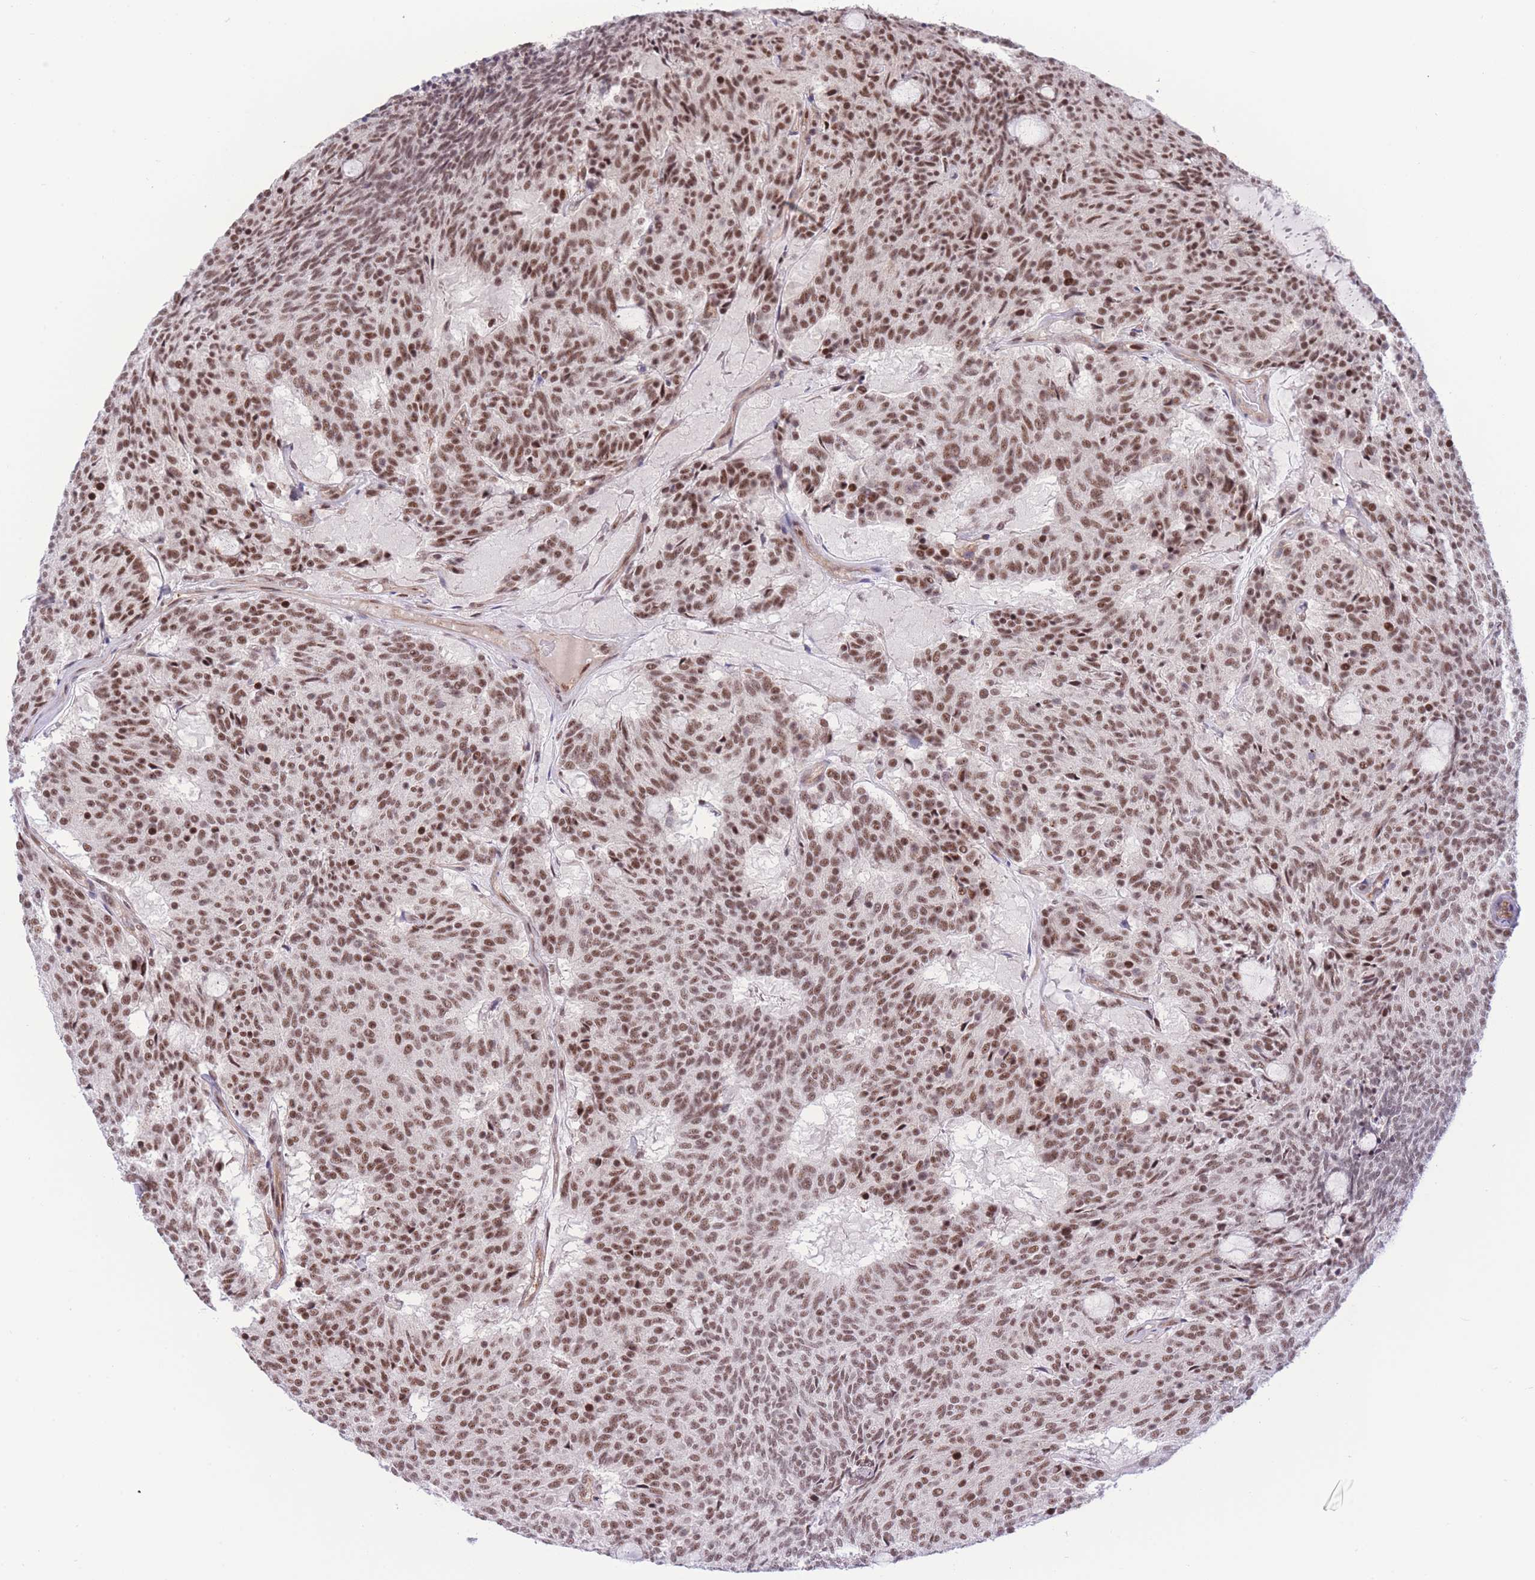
{"staining": {"intensity": "strong", "quantity": ">75%", "location": "nuclear"}, "tissue": "carcinoid", "cell_type": "Tumor cells", "image_type": "cancer", "snomed": [{"axis": "morphology", "description": "Carcinoid, malignant, NOS"}, {"axis": "topography", "description": "Pancreas"}], "caption": "IHC (DAB (3,3'-diaminobenzidine)) staining of human carcinoid exhibits strong nuclear protein staining in approximately >75% of tumor cells.", "gene": "PCIF1", "patient": {"sex": "female", "age": 54}}